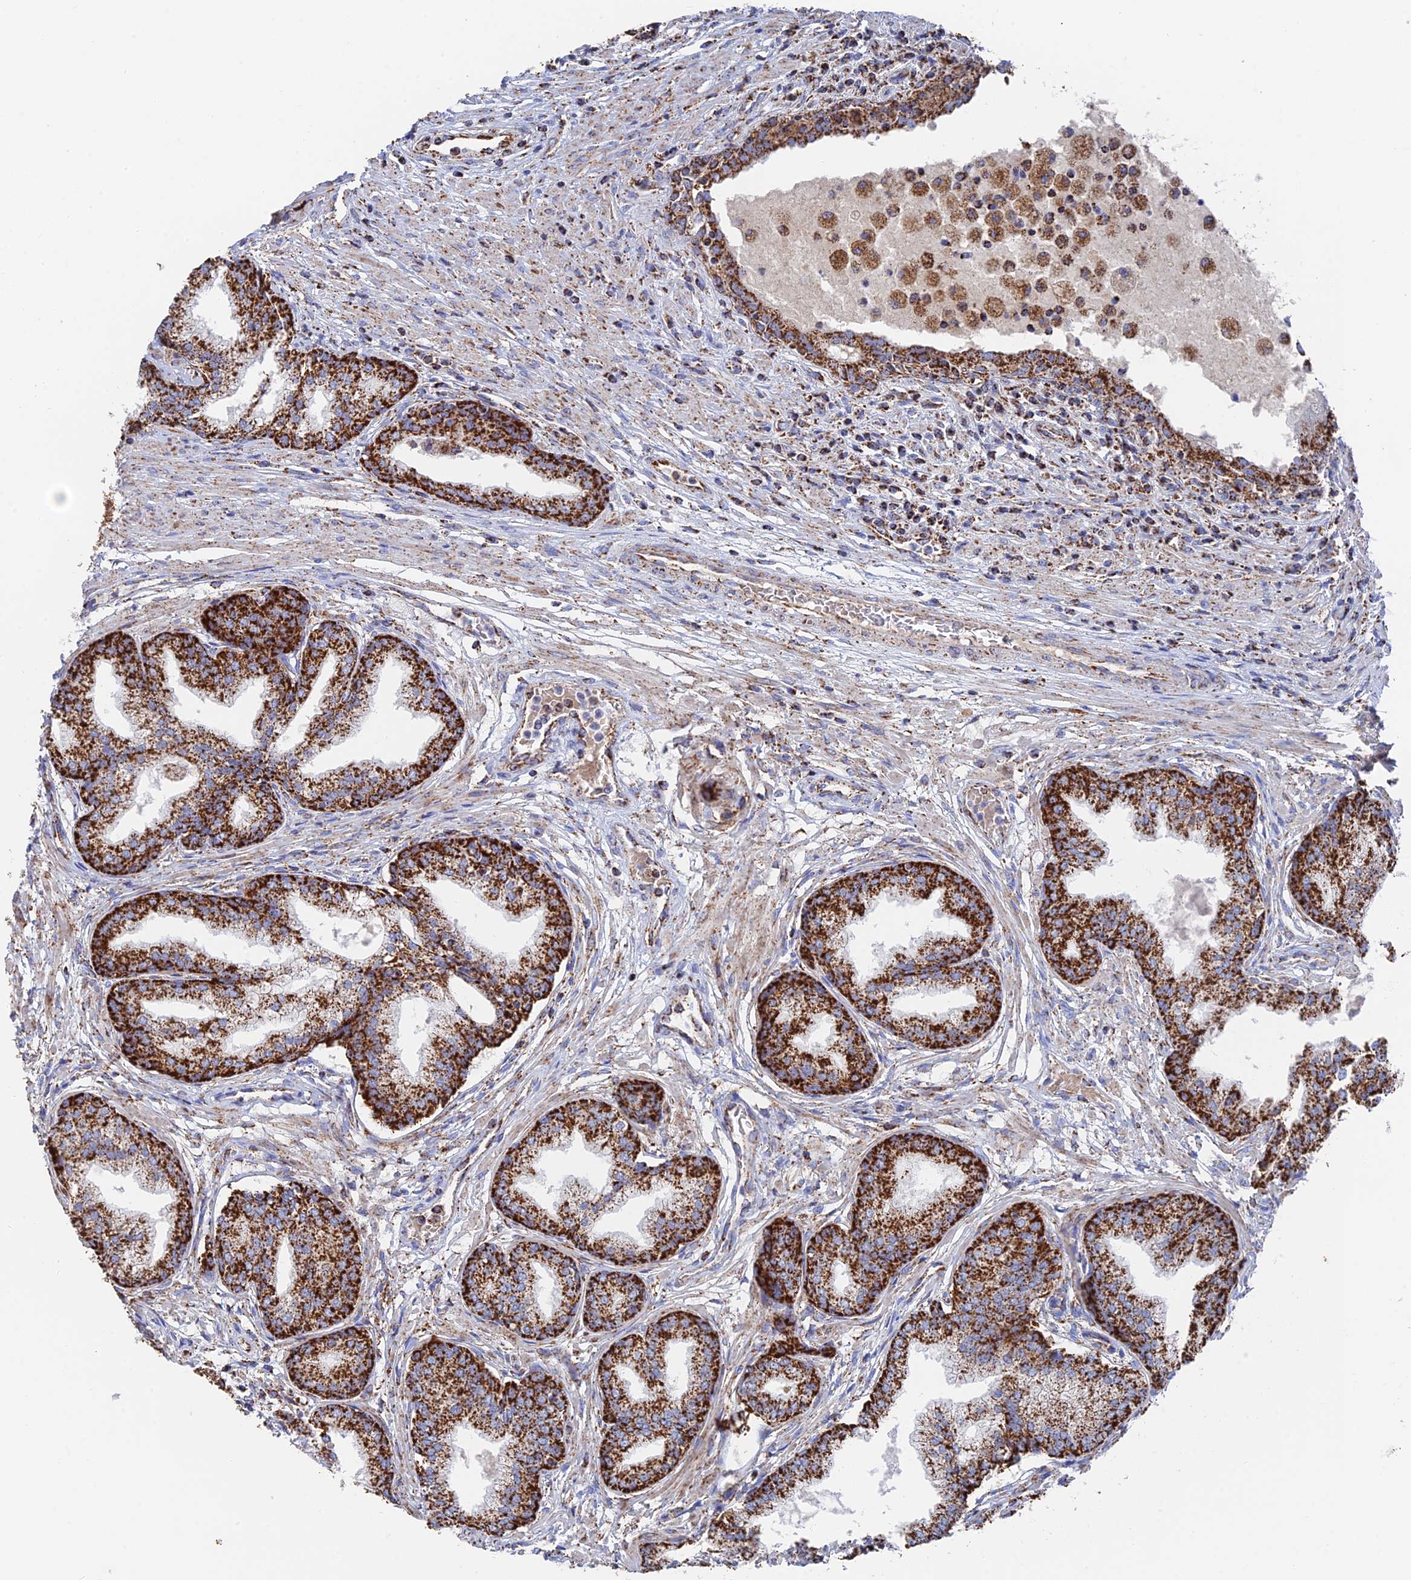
{"staining": {"intensity": "strong", "quantity": ">75%", "location": "cytoplasmic/membranous"}, "tissue": "prostate cancer", "cell_type": "Tumor cells", "image_type": "cancer", "snomed": [{"axis": "morphology", "description": "Adenocarcinoma, High grade"}, {"axis": "topography", "description": "Prostate"}], "caption": "The micrograph shows a brown stain indicating the presence of a protein in the cytoplasmic/membranous of tumor cells in high-grade adenocarcinoma (prostate).", "gene": "HAUS8", "patient": {"sex": "male", "age": 67}}